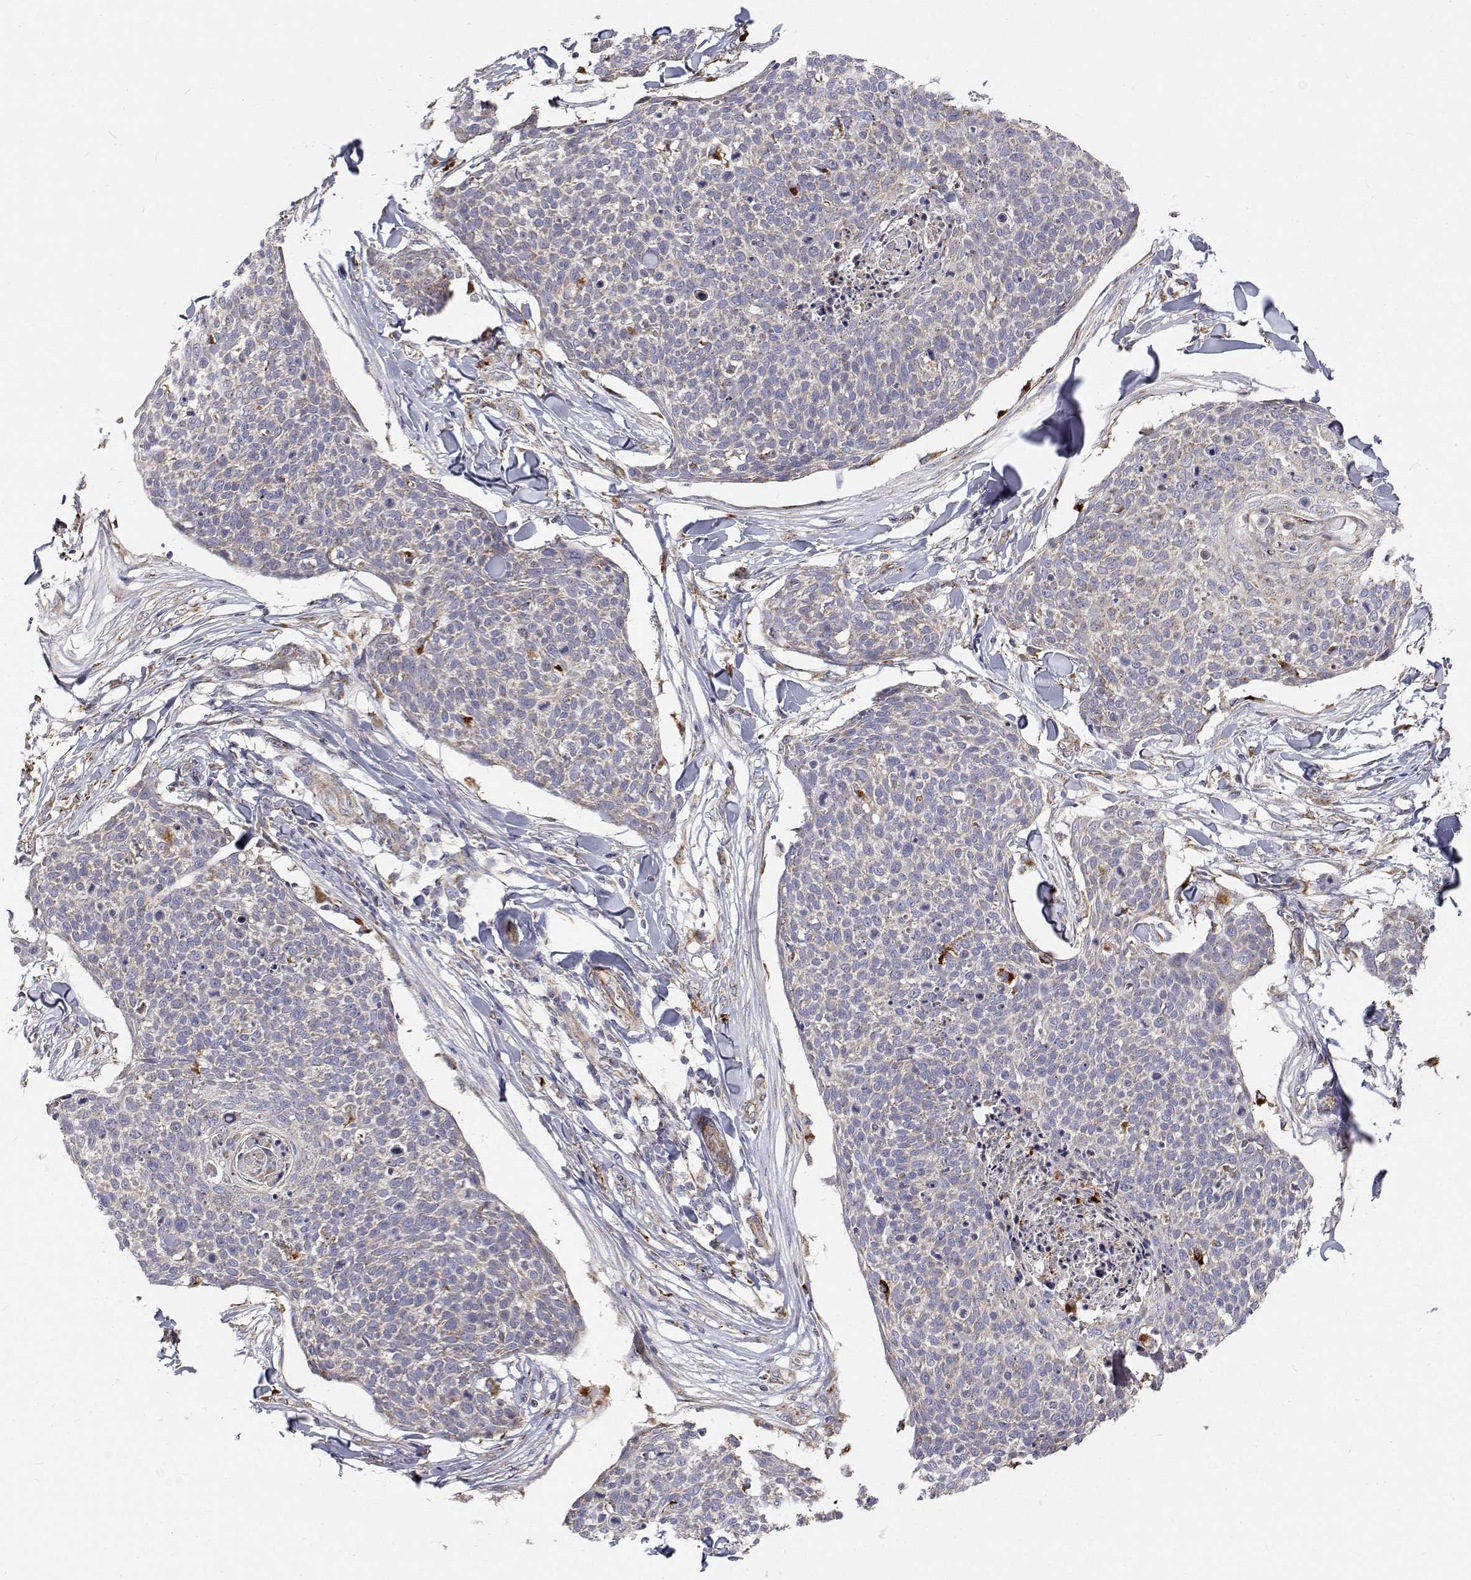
{"staining": {"intensity": "negative", "quantity": "none", "location": "none"}, "tissue": "skin cancer", "cell_type": "Tumor cells", "image_type": "cancer", "snomed": [{"axis": "morphology", "description": "Squamous cell carcinoma, NOS"}, {"axis": "topography", "description": "Skin"}, {"axis": "topography", "description": "Vulva"}], "caption": "Tumor cells show no significant protein staining in skin cancer (squamous cell carcinoma).", "gene": "SPICE1", "patient": {"sex": "female", "age": 75}}